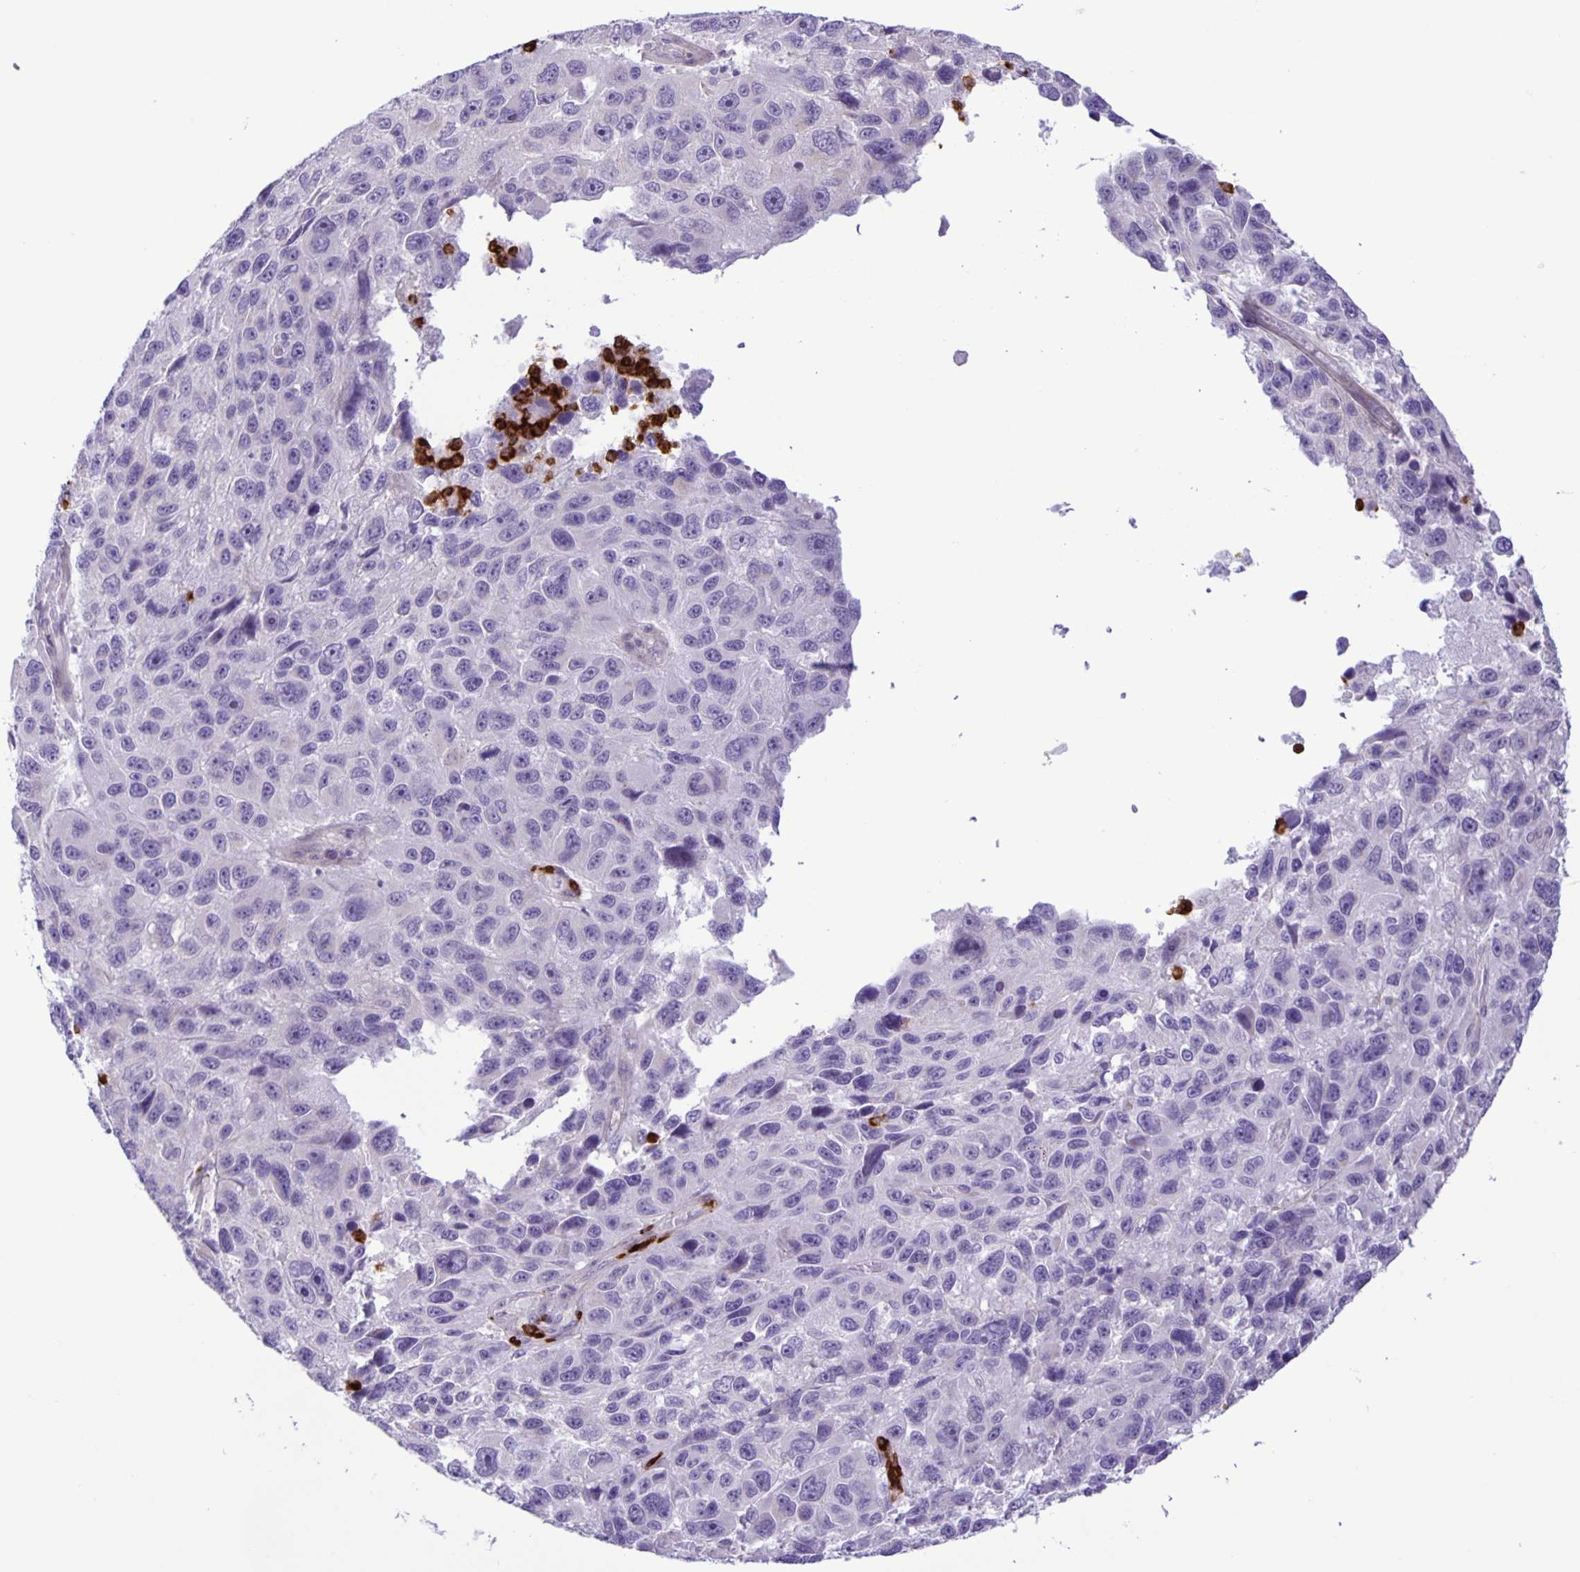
{"staining": {"intensity": "negative", "quantity": "none", "location": "none"}, "tissue": "melanoma", "cell_type": "Tumor cells", "image_type": "cancer", "snomed": [{"axis": "morphology", "description": "Malignant melanoma, NOS"}, {"axis": "topography", "description": "Skin"}], "caption": "This histopathology image is of melanoma stained with immunohistochemistry to label a protein in brown with the nuclei are counter-stained blue. There is no expression in tumor cells.", "gene": "ADCK1", "patient": {"sex": "male", "age": 53}}